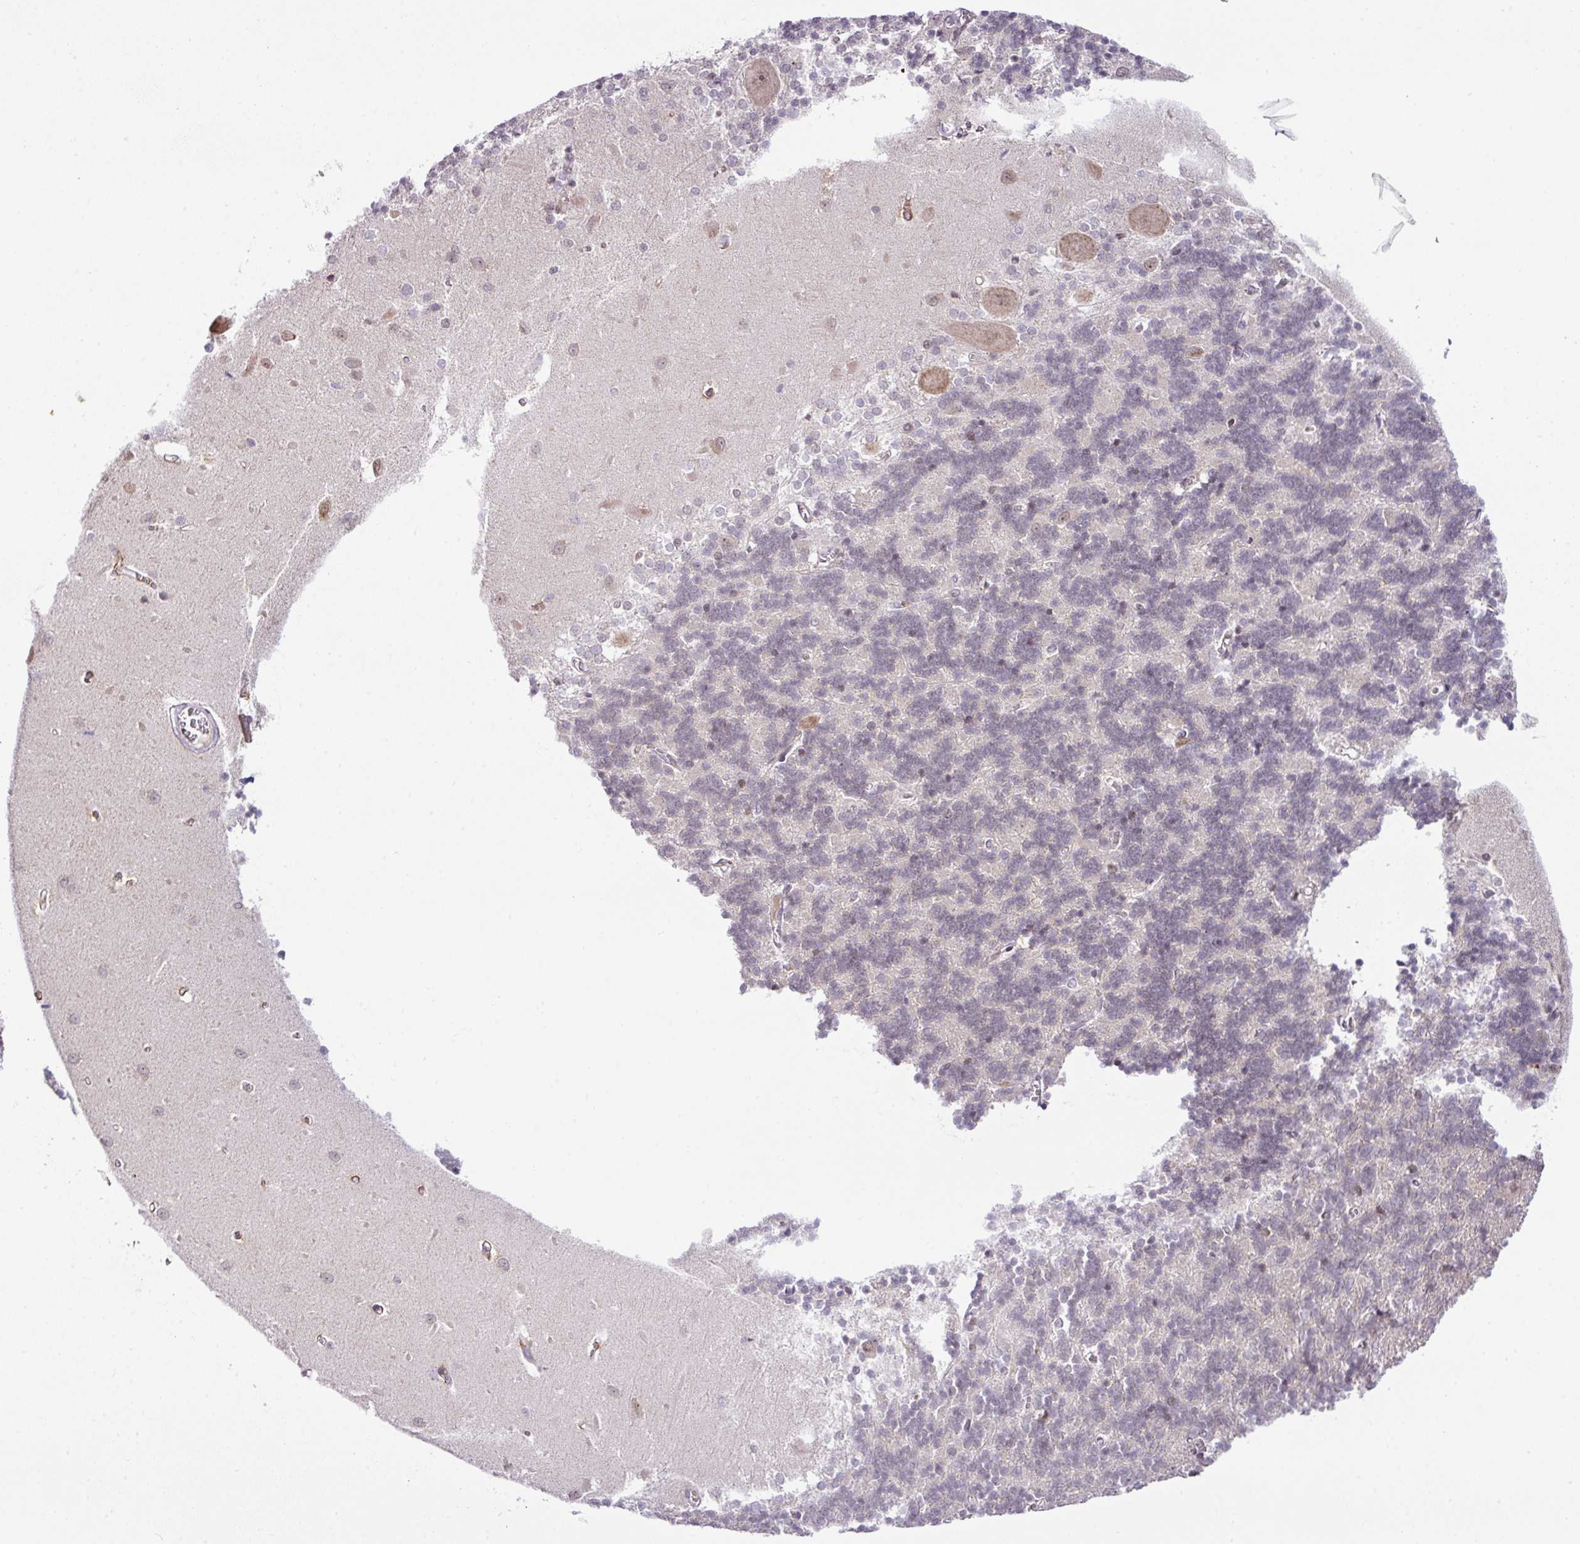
{"staining": {"intensity": "moderate", "quantity": "<25%", "location": "nuclear"}, "tissue": "cerebellum", "cell_type": "Cells in granular layer", "image_type": "normal", "snomed": [{"axis": "morphology", "description": "Normal tissue, NOS"}, {"axis": "topography", "description": "Cerebellum"}], "caption": "Moderate nuclear protein staining is seen in about <25% of cells in granular layer in cerebellum.", "gene": "PARP2", "patient": {"sex": "male", "age": 37}}